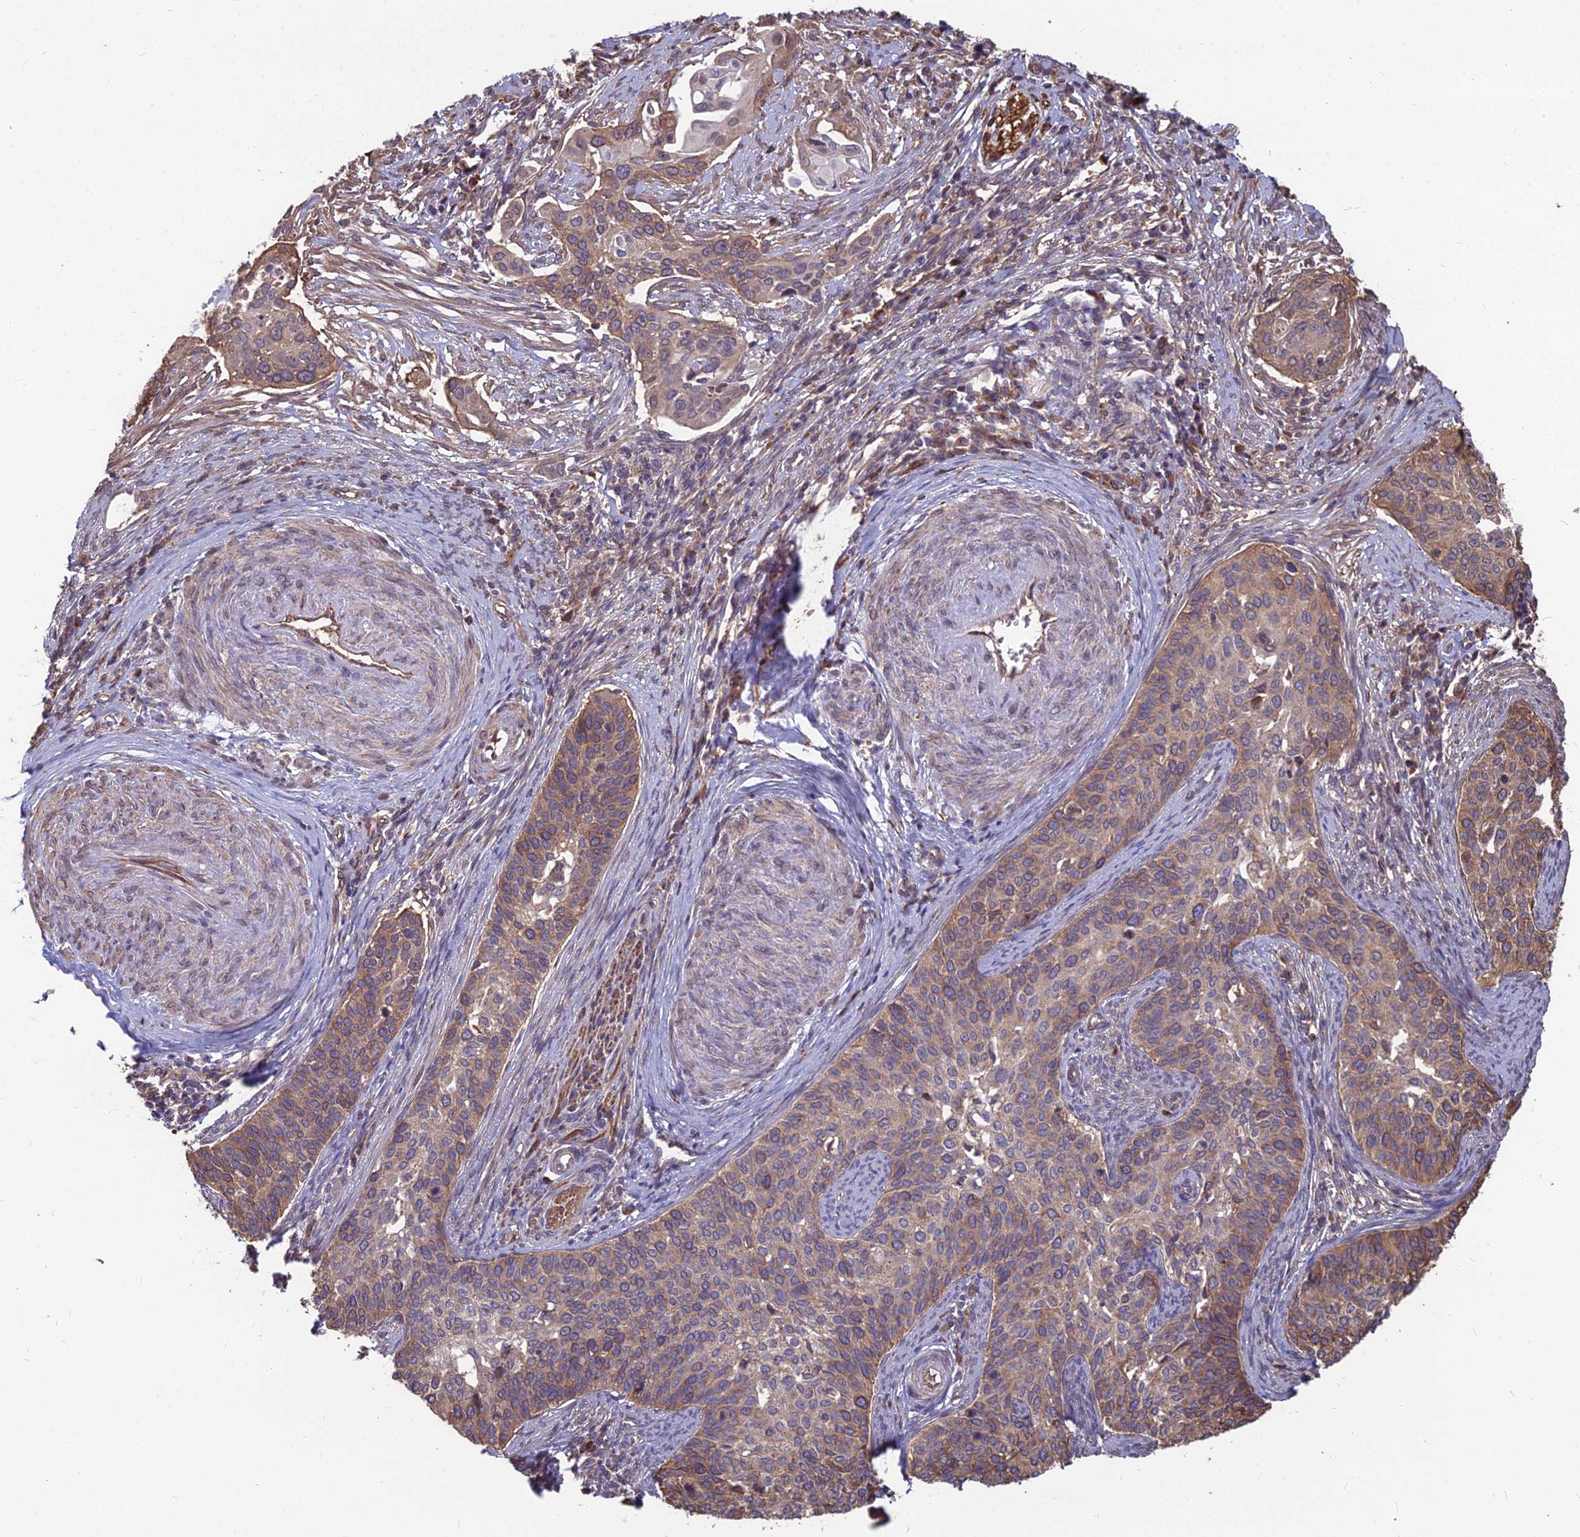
{"staining": {"intensity": "moderate", "quantity": "25%-75%", "location": "cytoplasmic/membranous"}, "tissue": "cervical cancer", "cell_type": "Tumor cells", "image_type": "cancer", "snomed": [{"axis": "morphology", "description": "Squamous cell carcinoma, NOS"}, {"axis": "topography", "description": "Cervix"}], "caption": "This photomicrograph reveals cervical cancer (squamous cell carcinoma) stained with immunohistochemistry to label a protein in brown. The cytoplasmic/membranous of tumor cells show moderate positivity for the protein. Nuclei are counter-stained blue.", "gene": "LSM6", "patient": {"sex": "female", "age": 44}}